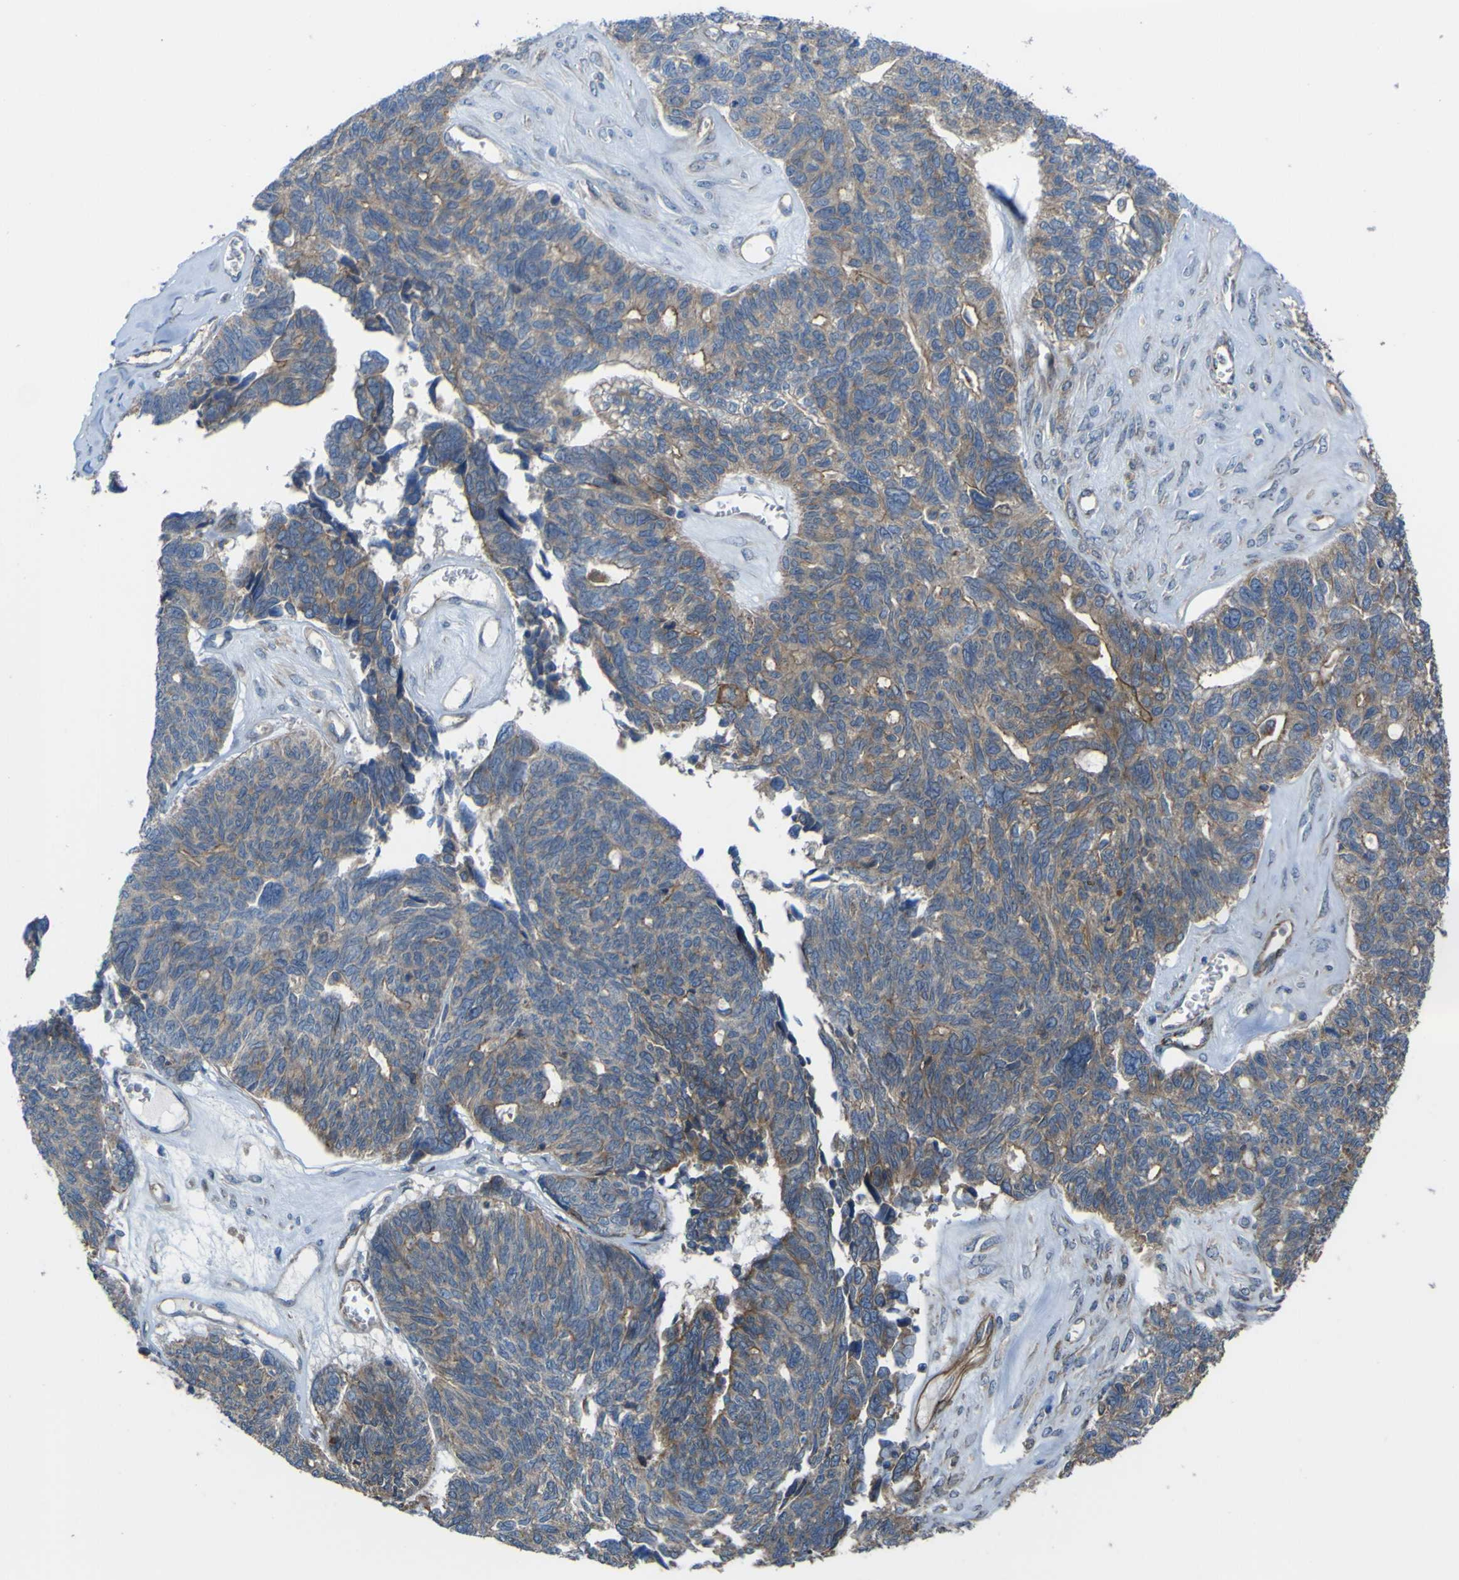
{"staining": {"intensity": "weak", "quantity": "25%-75%", "location": "cytoplasmic/membranous"}, "tissue": "ovarian cancer", "cell_type": "Tumor cells", "image_type": "cancer", "snomed": [{"axis": "morphology", "description": "Cystadenocarcinoma, serous, NOS"}, {"axis": "topography", "description": "Ovary"}], "caption": "Brown immunohistochemical staining in serous cystadenocarcinoma (ovarian) exhibits weak cytoplasmic/membranous expression in about 25%-75% of tumor cells. The staining was performed using DAB to visualize the protein expression in brown, while the nuclei were stained in blue with hematoxylin (Magnification: 20x).", "gene": "FBXO30", "patient": {"sex": "female", "age": 79}}